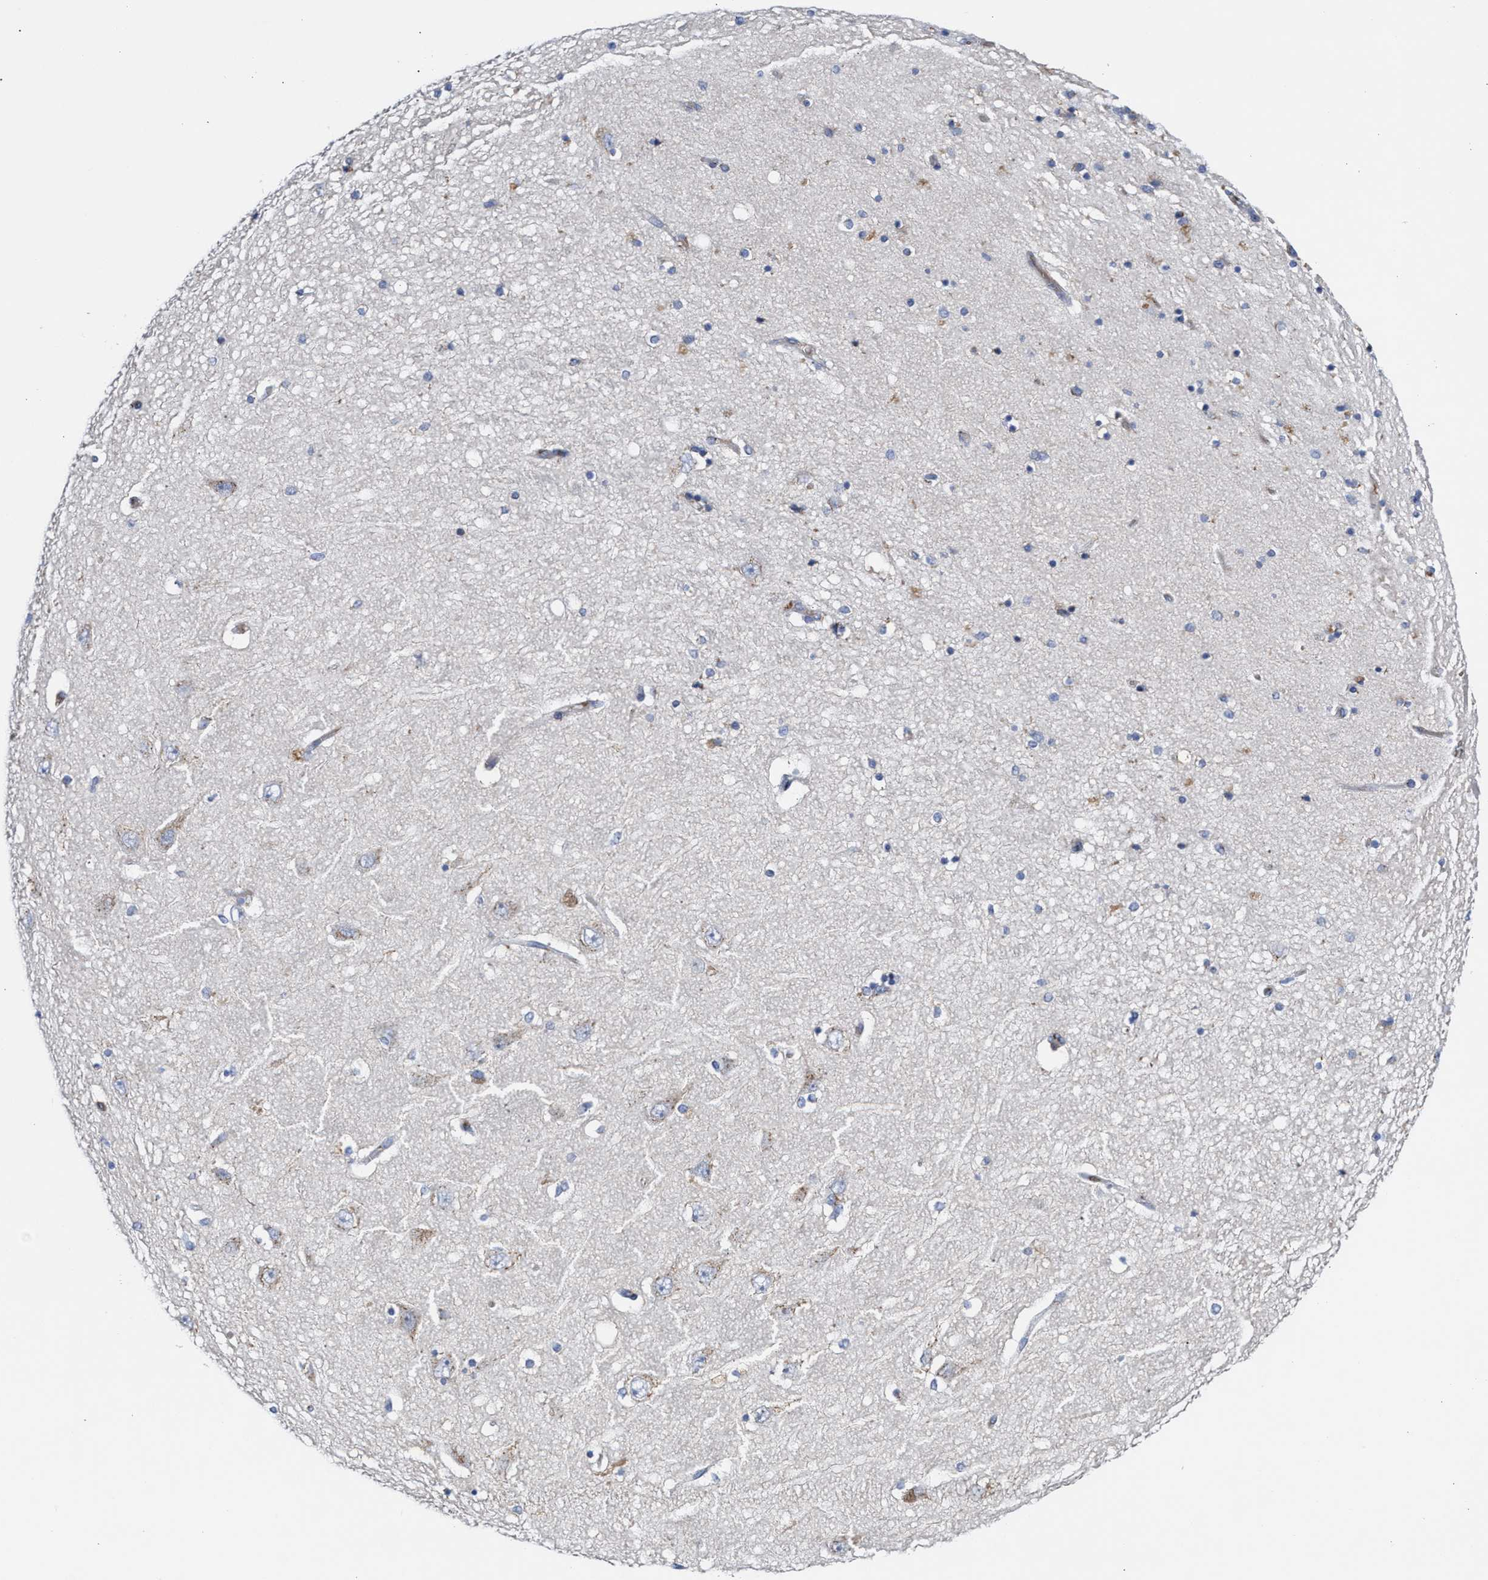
{"staining": {"intensity": "moderate", "quantity": "<25%", "location": "cytoplasmic/membranous"}, "tissue": "hippocampus", "cell_type": "Glial cells", "image_type": "normal", "snomed": [{"axis": "morphology", "description": "Normal tissue, NOS"}, {"axis": "topography", "description": "Hippocampus"}], "caption": "Immunohistochemical staining of normal human hippocampus demonstrates moderate cytoplasmic/membranous protein positivity in about <25% of glial cells.", "gene": "CCL2", "patient": {"sex": "female", "age": 54}}